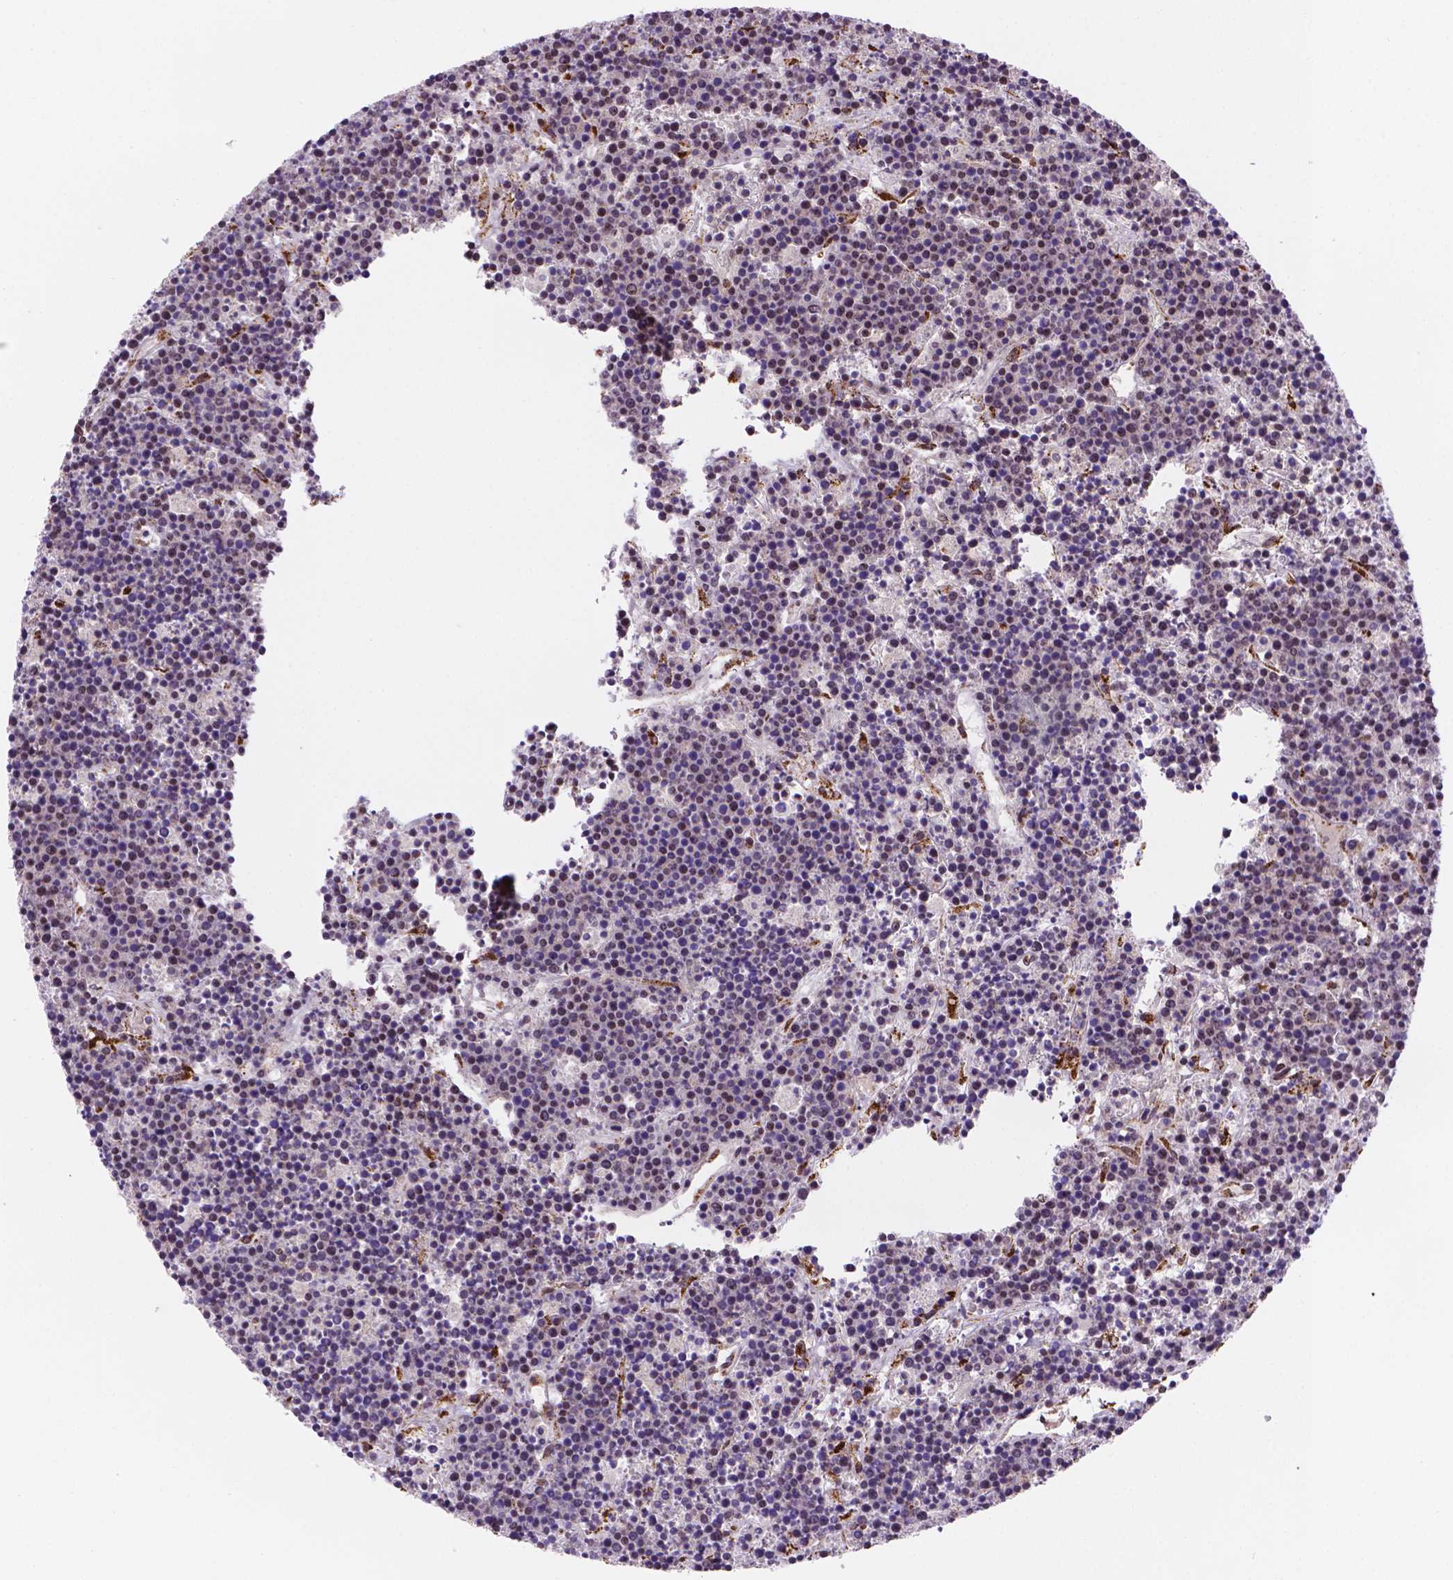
{"staining": {"intensity": "negative", "quantity": "none", "location": "none"}, "tissue": "lymphoma", "cell_type": "Tumor cells", "image_type": "cancer", "snomed": [{"axis": "morphology", "description": "Malignant lymphoma, non-Hodgkin's type, High grade"}, {"axis": "topography", "description": "Ovary"}], "caption": "High magnification brightfield microscopy of high-grade malignant lymphoma, non-Hodgkin's type stained with DAB (3,3'-diaminobenzidine) (brown) and counterstained with hematoxylin (blue): tumor cells show no significant staining.", "gene": "FNIP1", "patient": {"sex": "female", "age": 56}}